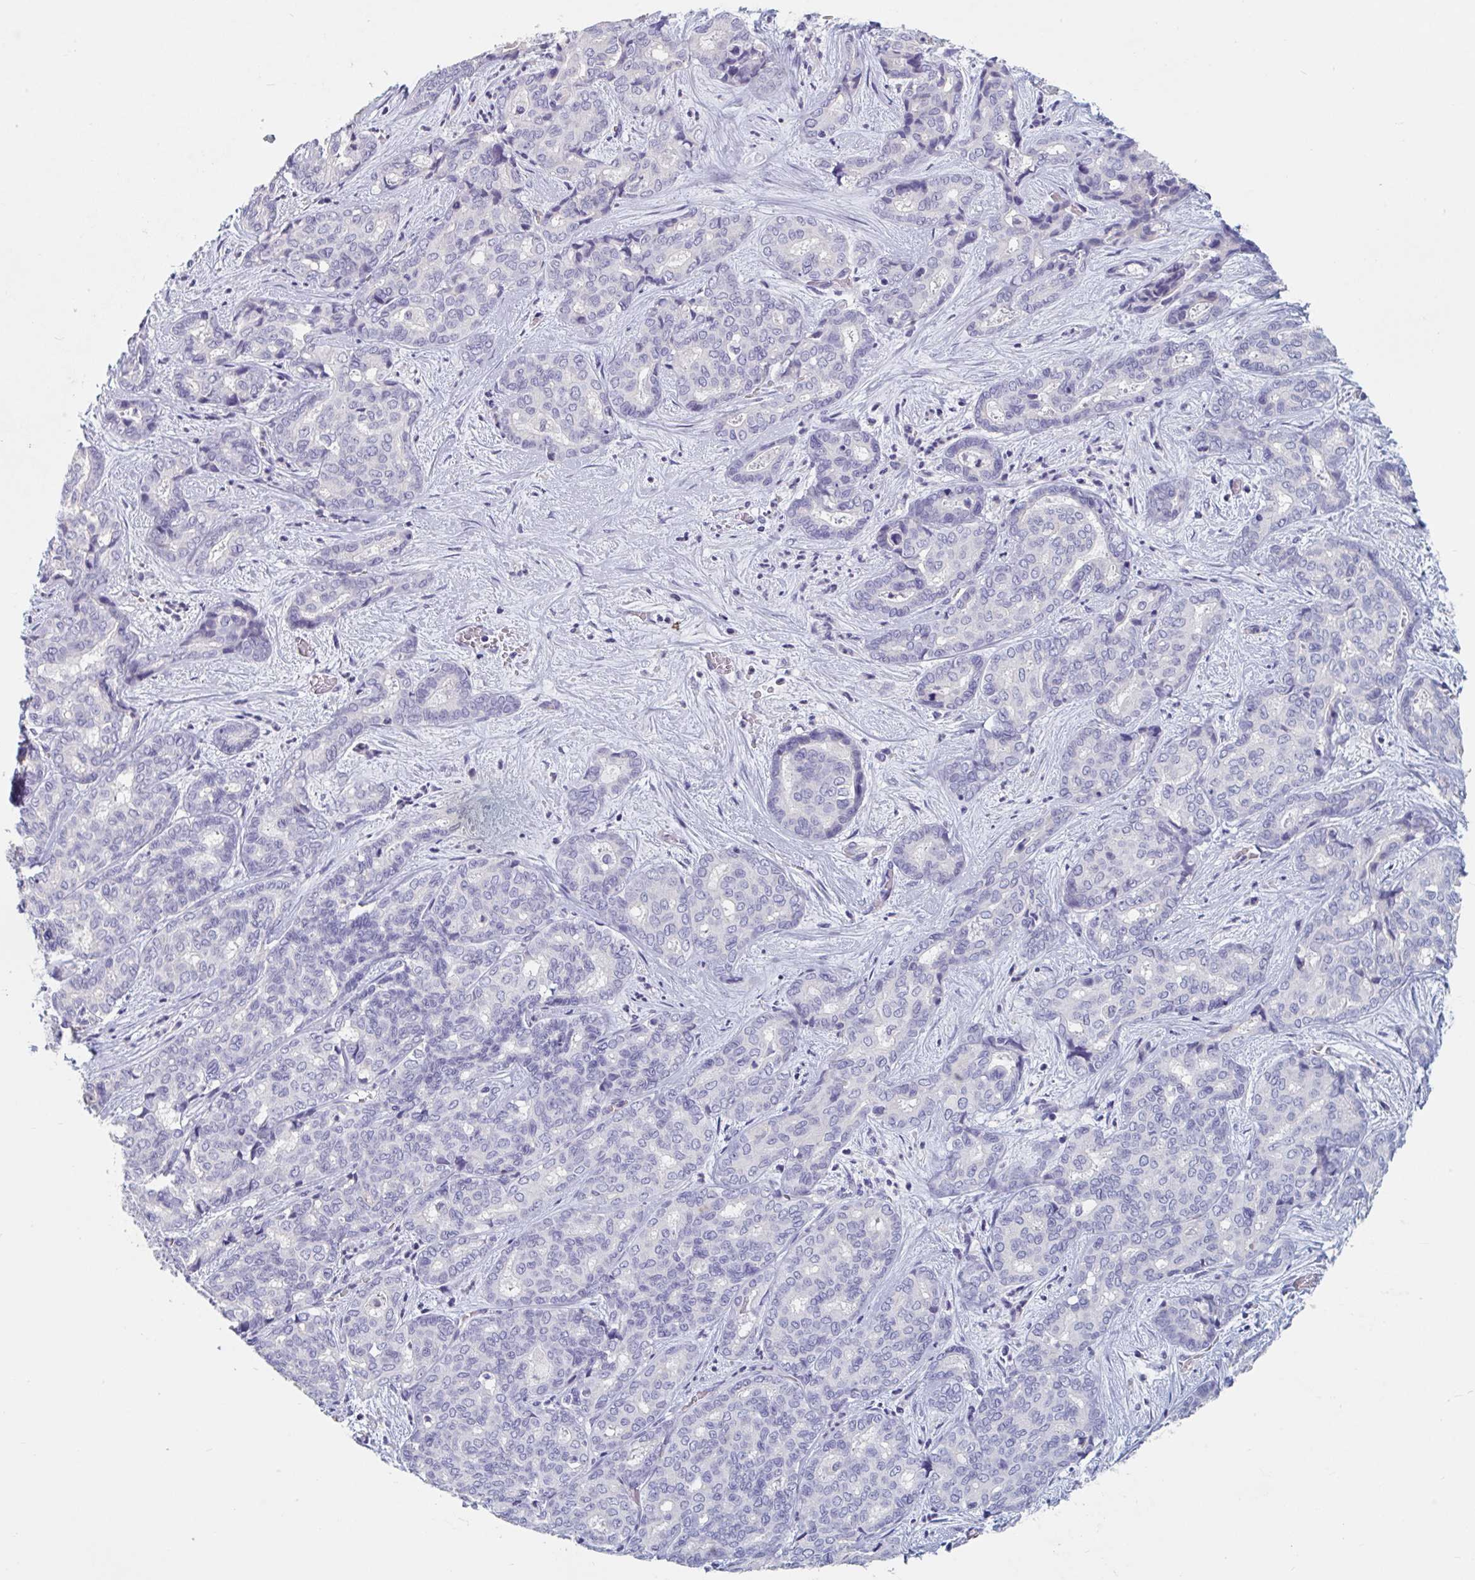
{"staining": {"intensity": "negative", "quantity": "none", "location": "none"}, "tissue": "liver cancer", "cell_type": "Tumor cells", "image_type": "cancer", "snomed": [{"axis": "morphology", "description": "Cholangiocarcinoma"}, {"axis": "topography", "description": "Liver"}], "caption": "This is an immunohistochemistry (IHC) micrograph of human cholangiocarcinoma (liver). There is no staining in tumor cells.", "gene": "ABHD16A", "patient": {"sex": "female", "age": 64}}